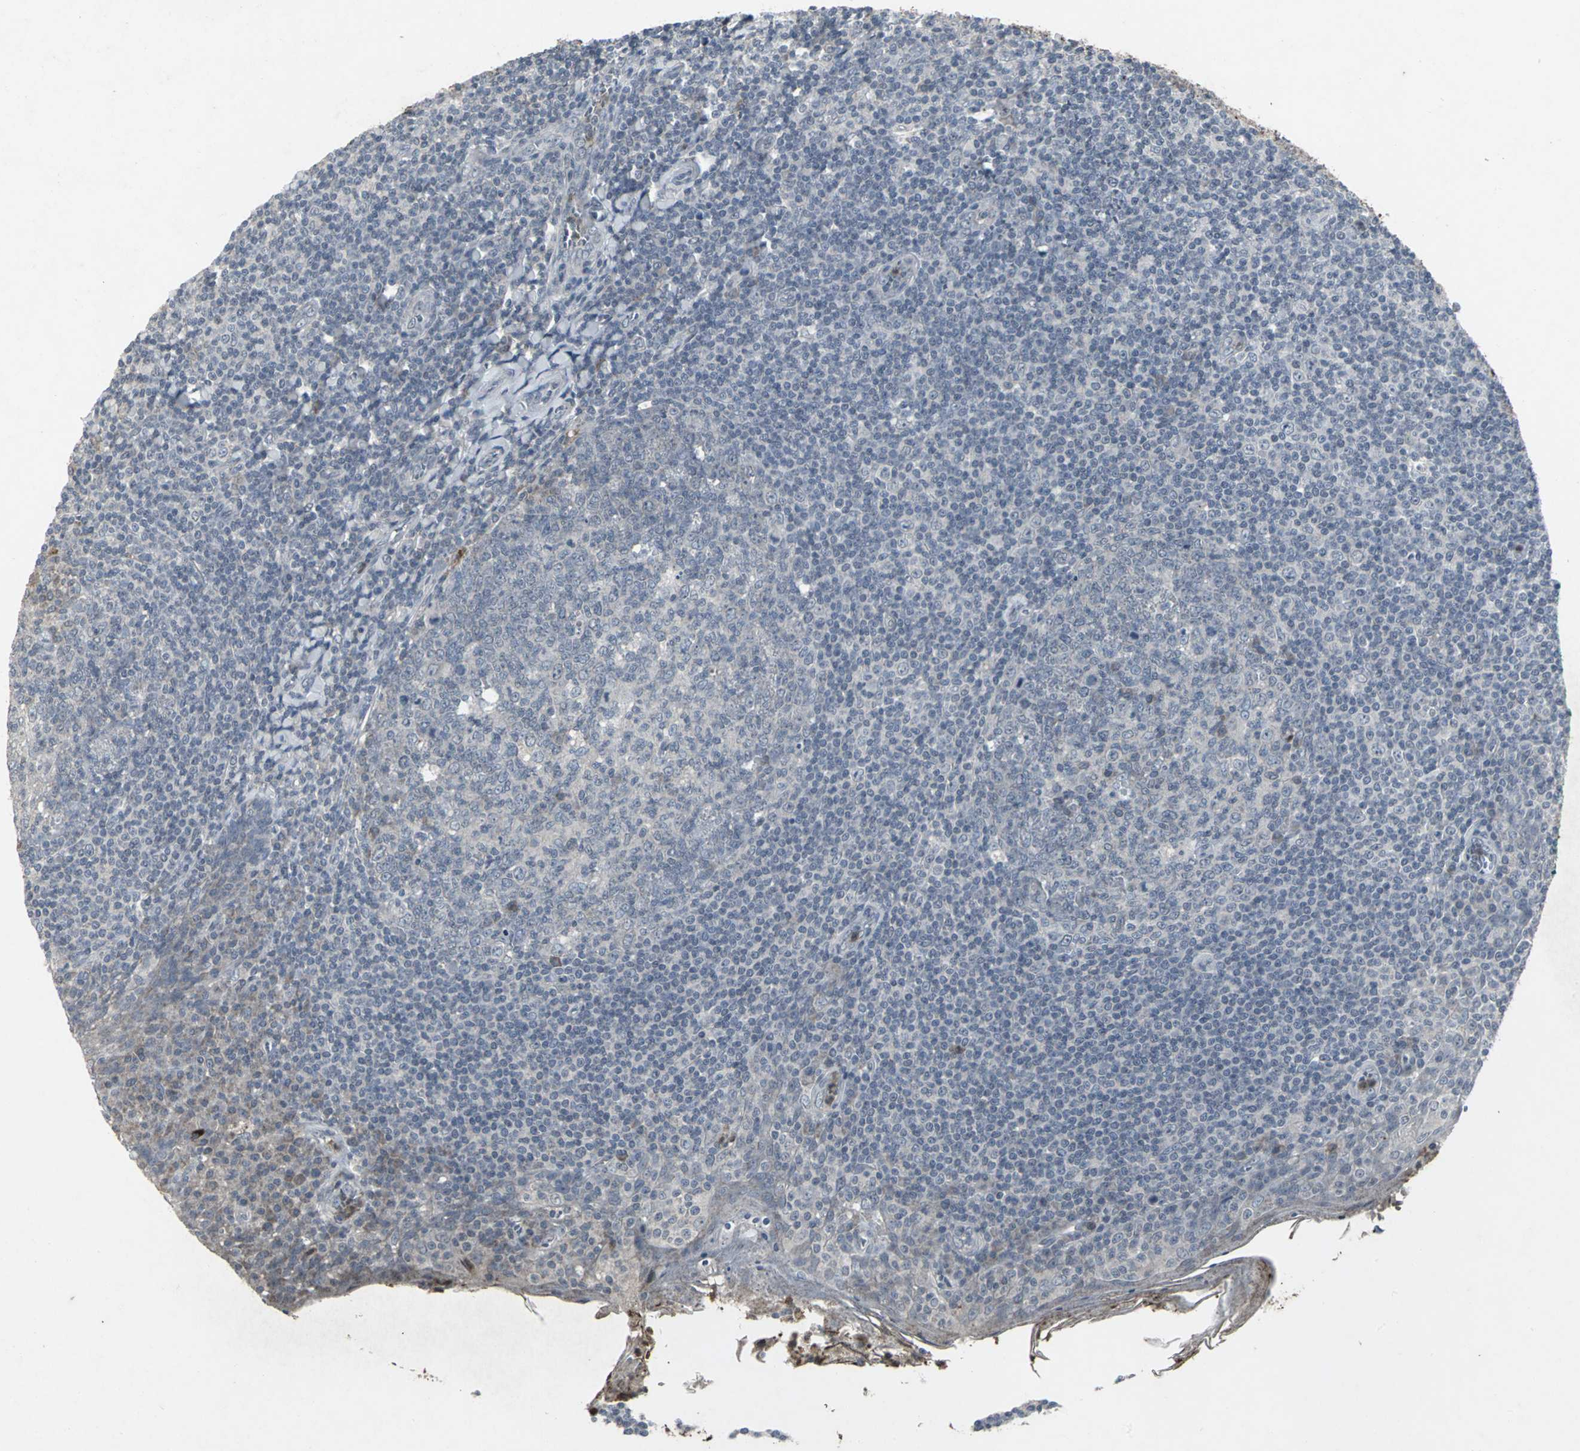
{"staining": {"intensity": "weak", "quantity": "25%-75%", "location": "cytoplasmic/membranous"}, "tissue": "tonsil", "cell_type": "Germinal center cells", "image_type": "normal", "snomed": [{"axis": "morphology", "description": "Normal tissue, NOS"}, {"axis": "topography", "description": "Tonsil"}], "caption": "Immunohistochemistry (IHC) (DAB (3,3'-diaminobenzidine)) staining of unremarkable human tonsil exhibits weak cytoplasmic/membranous protein staining in about 25%-75% of germinal center cells.", "gene": "BMP4", "patient": {"sex": "male", "age": 31}}